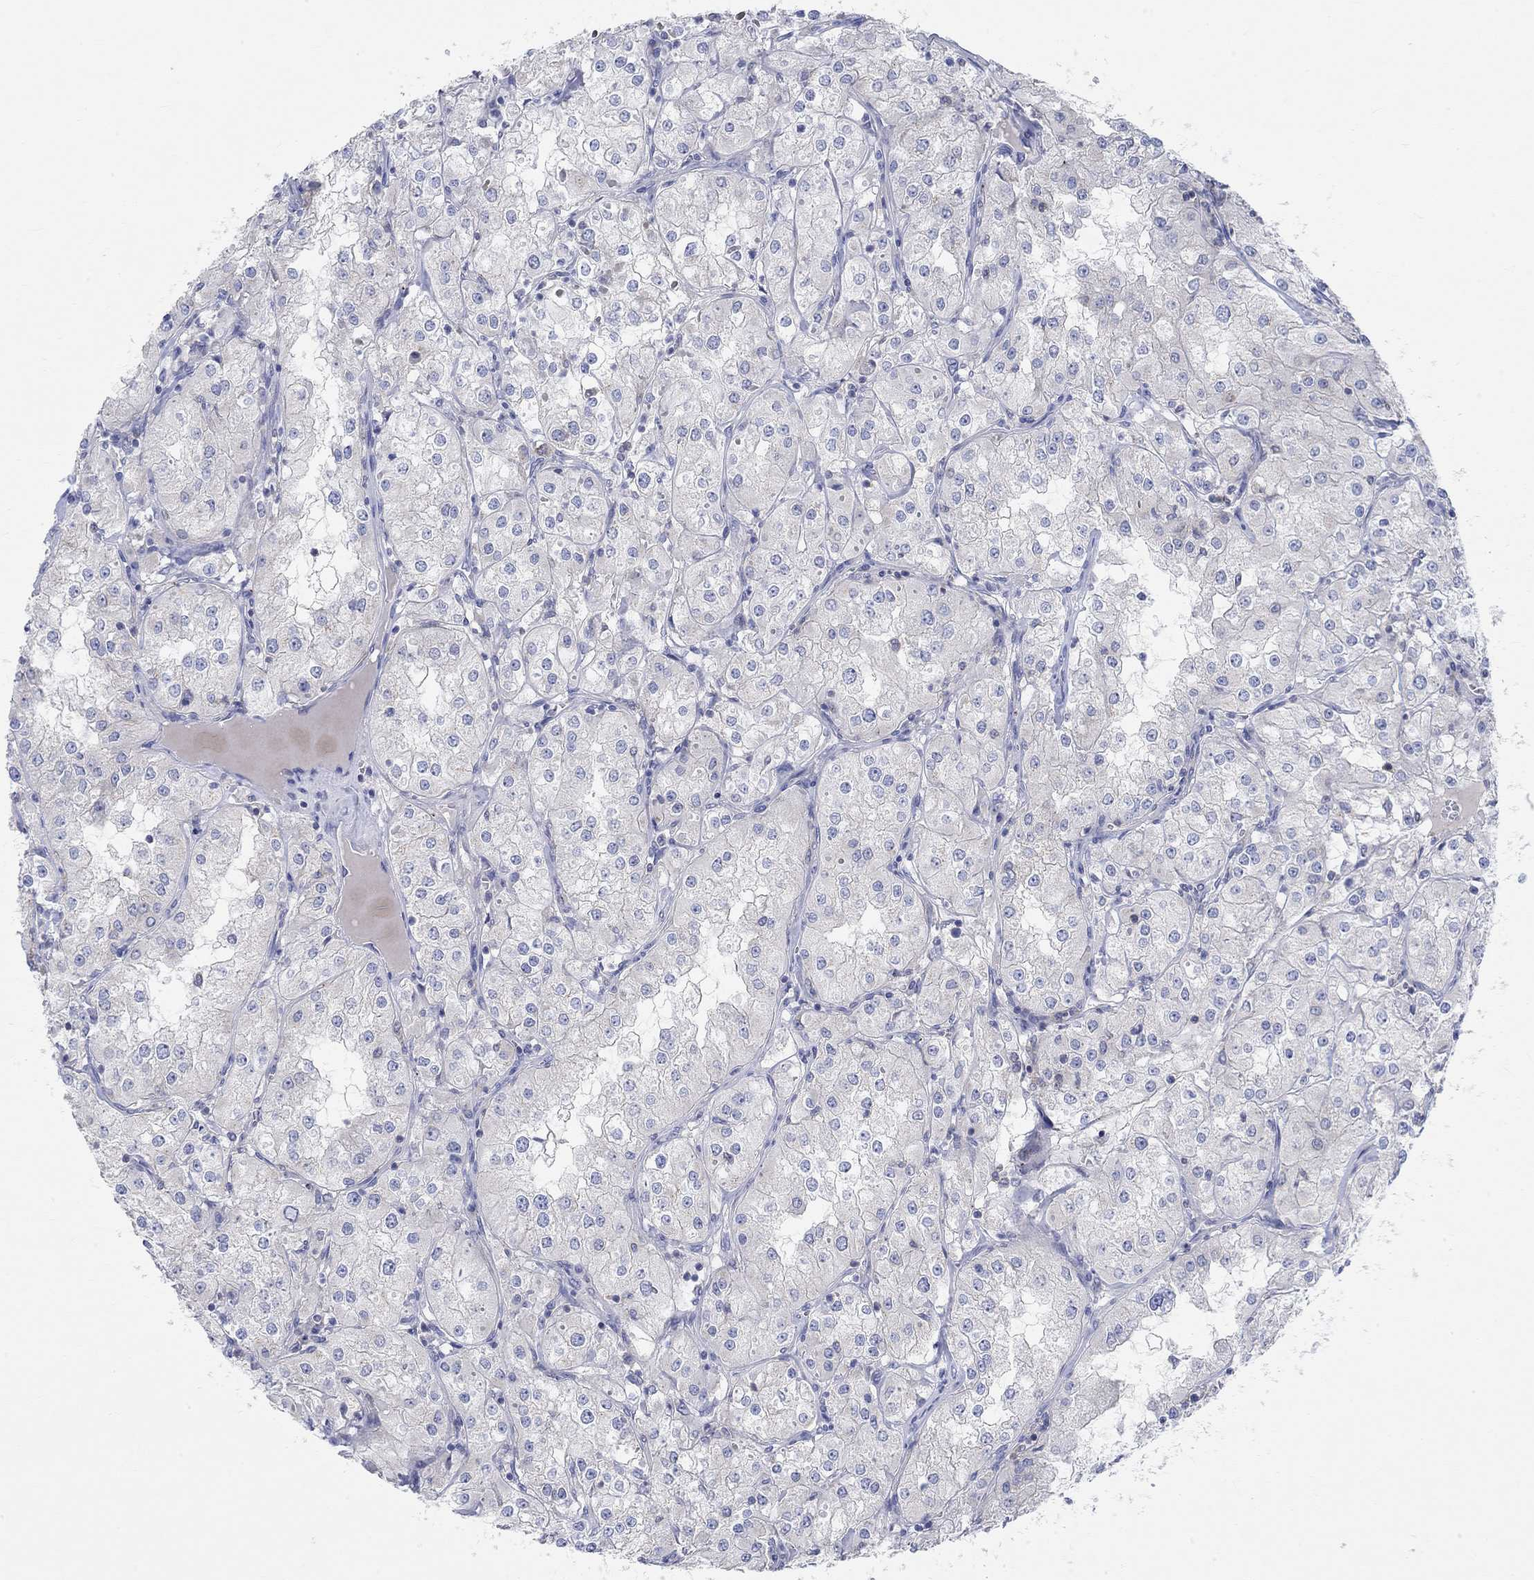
{"staining": {"intensity": "negative", "quantity": "none", "location": "none"}, "tissue": "renal cancer", "cell_type": "Tumor cells", "image_type": "cancer", "snomed": [{"axis": "morphology", "description": "Adenocarcinoma, NOS"}, {"axis": "topography", "description": "Kidney"}], "caption": "Micrograph shows no protein positivity in tumor cells of renal adenocarcinoma tissue. (Brightfield microscopy of DAB immunohistochemistry at high magnification).", "gene": "NAV3", "patient": {"sex": "male", "age": 77}}